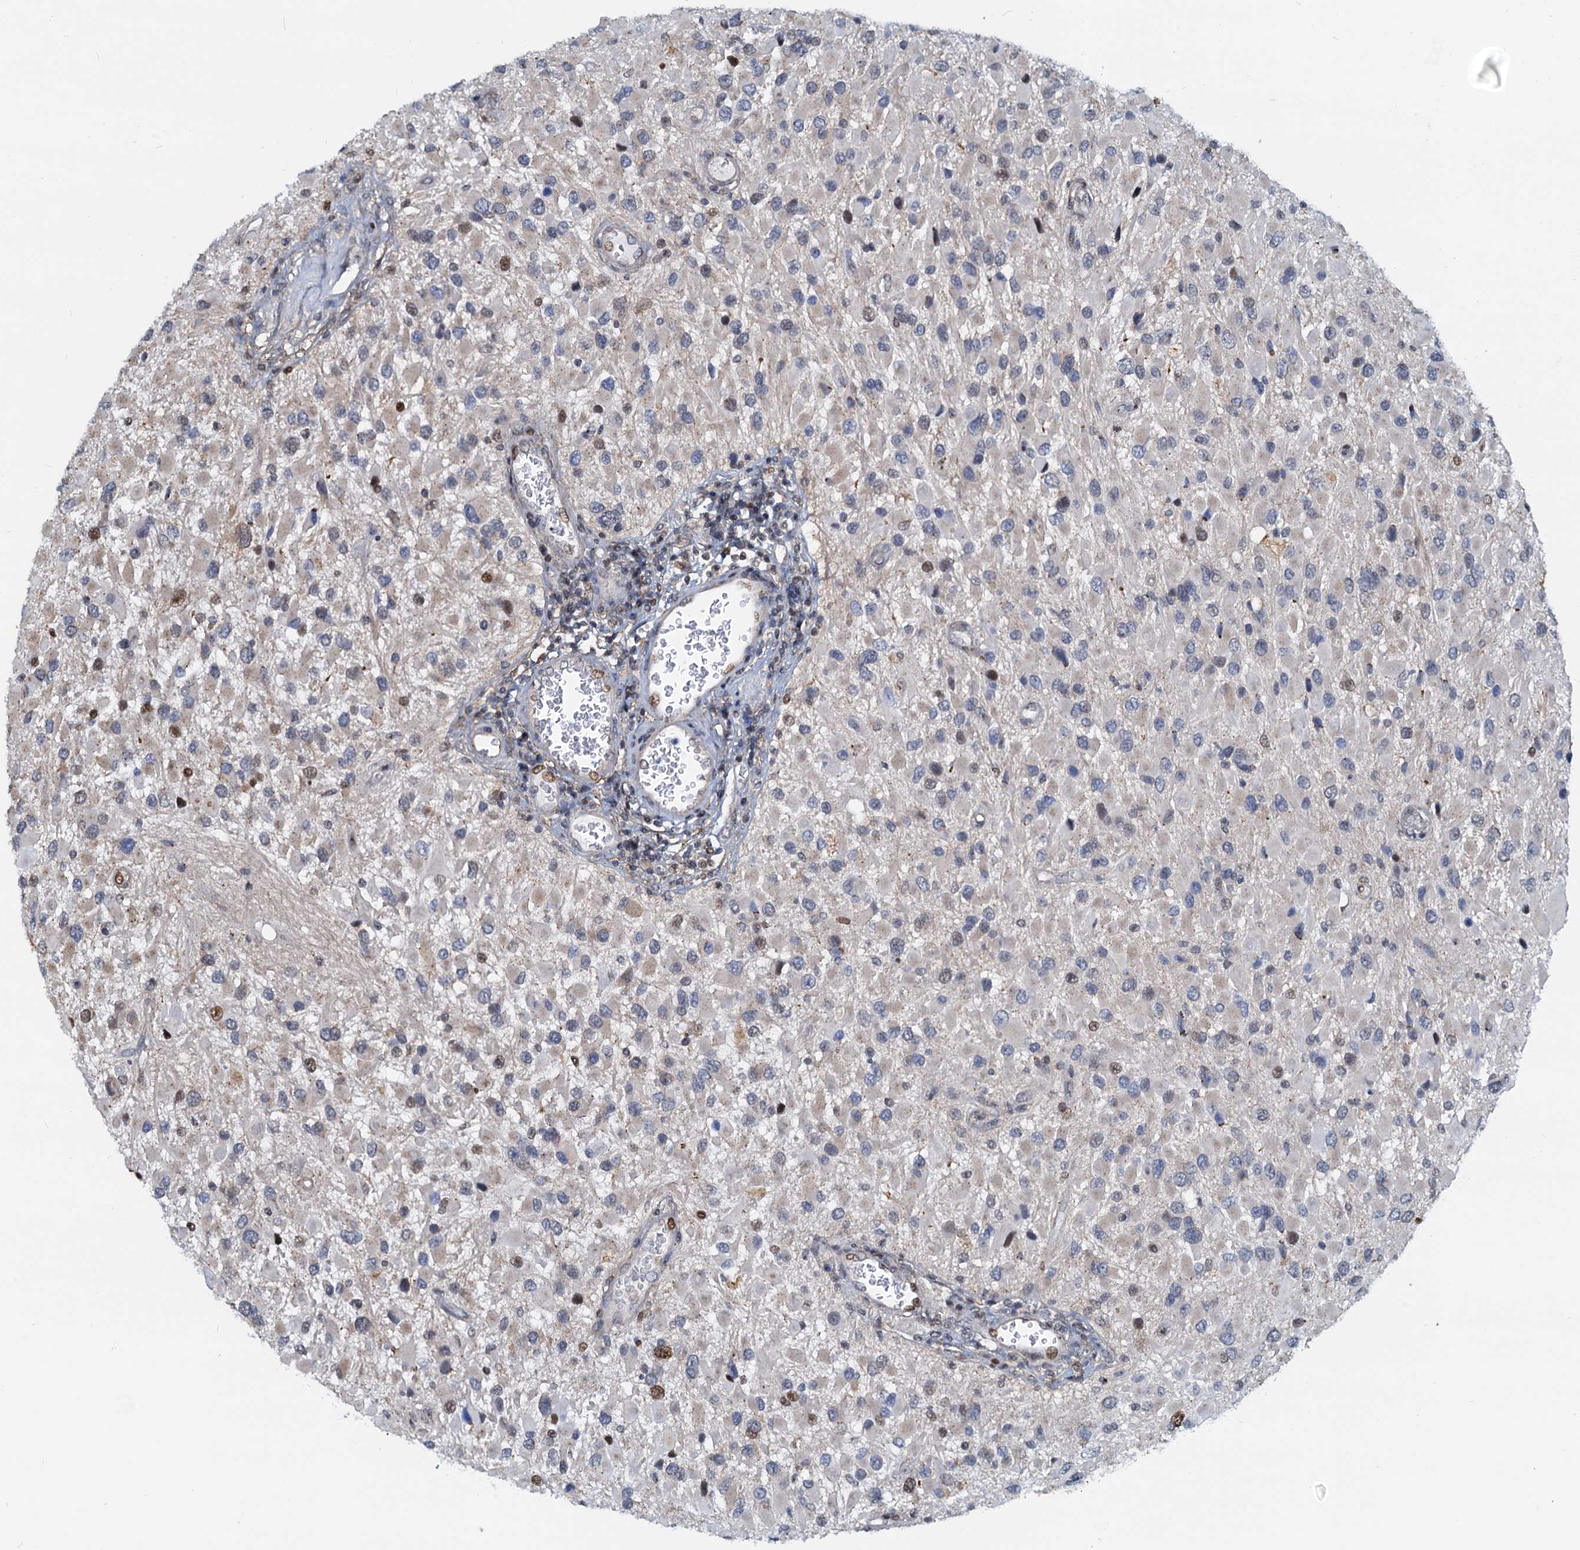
{"staining": {"intensity": "moderate", "quantity": "<25%", "location": "nuclear"}, "tissue": "glioma", "cell_type": "Tumor cells", "image_type": "cancer", "snomed": [{"axis": "morphology", "description": "Glioma, malignant, High grade"}, {"axis": "topography", "description": "Brain"}], "caption": "Glioma stained with immunohistochemistry exhibits moderate nuclear positivity in about <25% of tumor cells.", "gene": "PTGES3", "patient": {"sex": "male", "age": 53}}